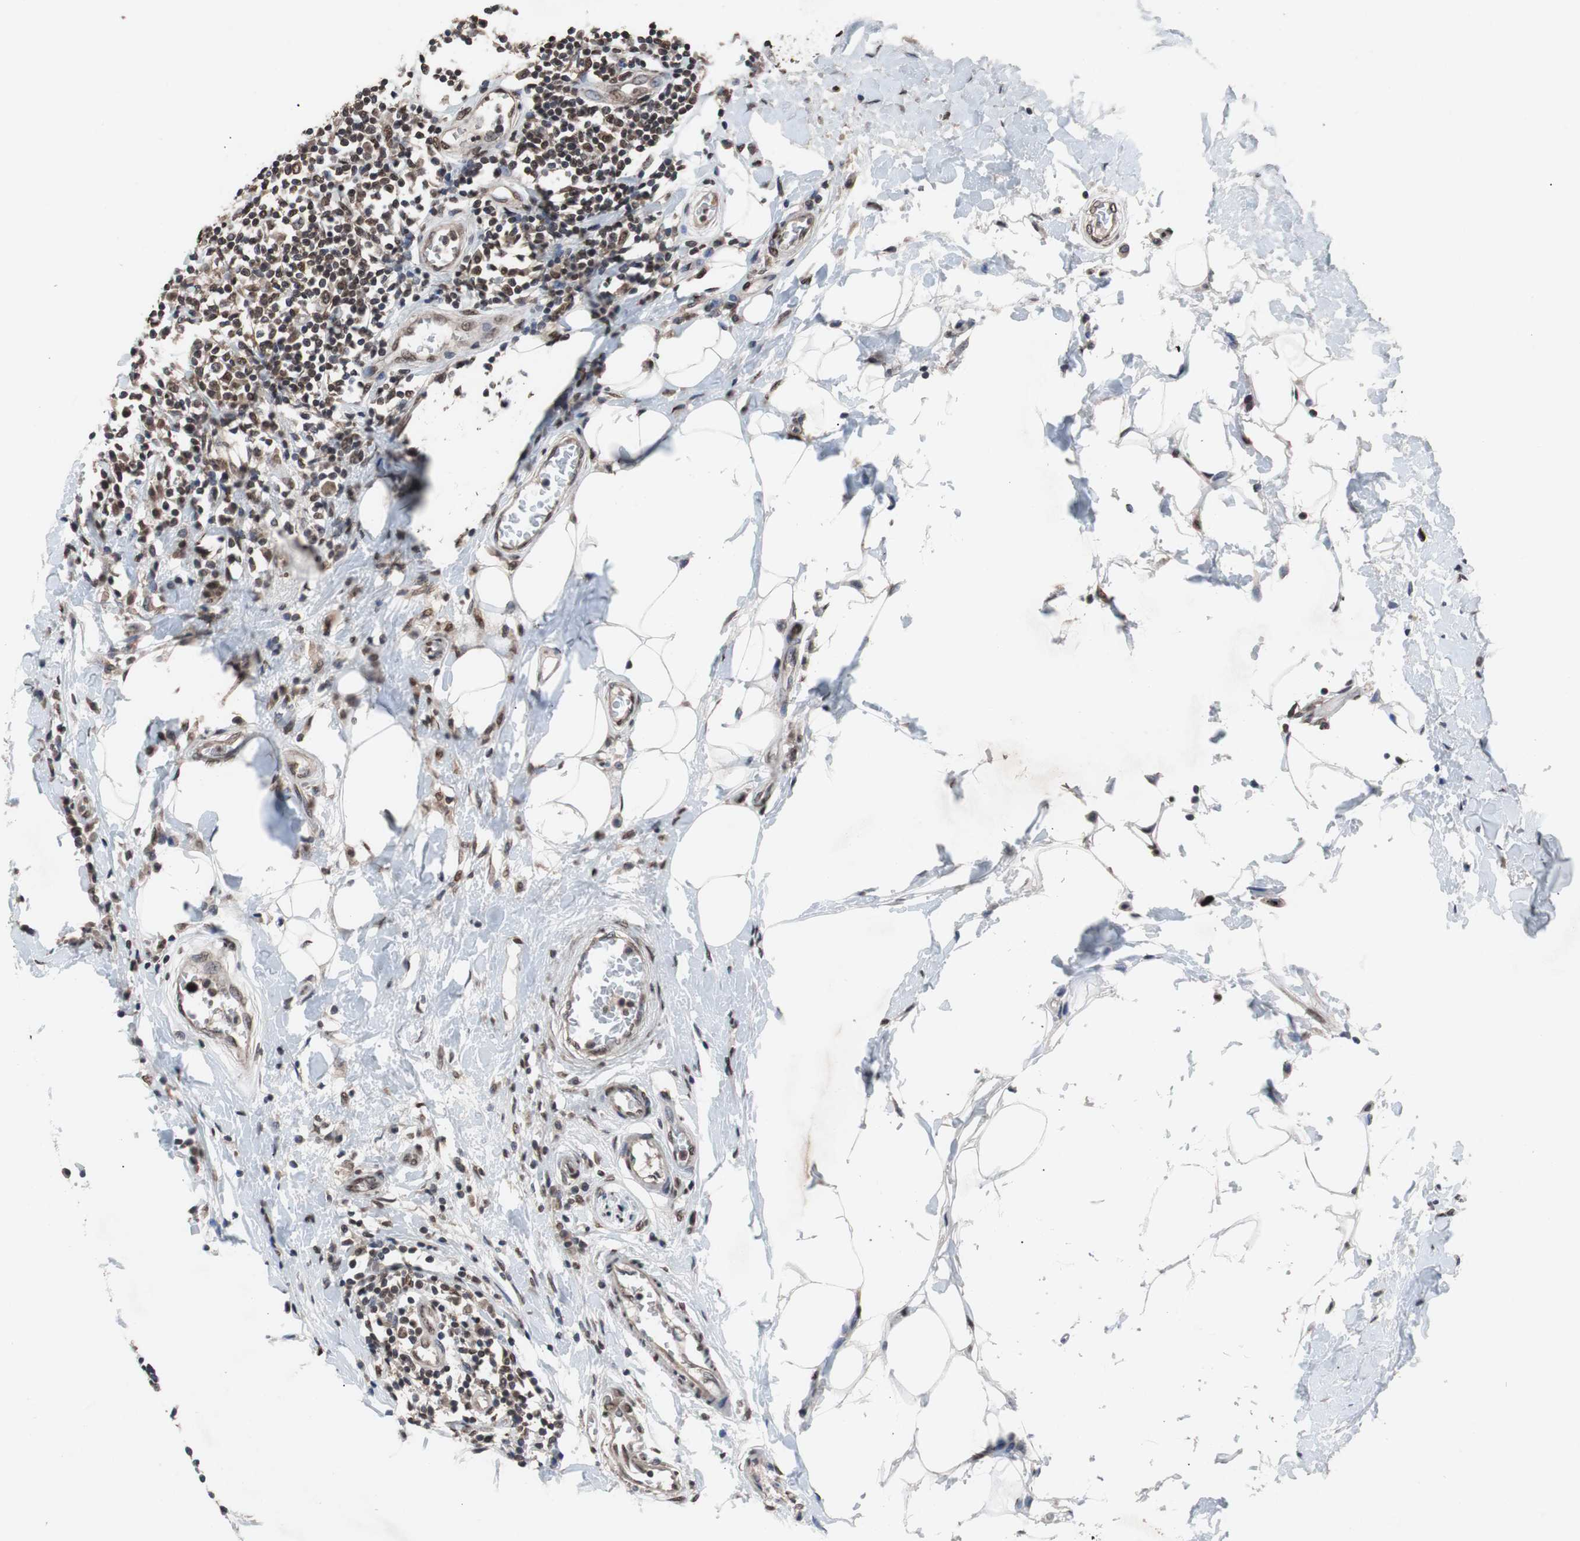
{"staining": {"intensity": "moderate", "quantity": ">75%", "location": "cytoplasmic/membranous,nuclear"}, "tissue": "breast cancer", "cell_type": "Tumor cells", "image_type": "cancer", "snomed": [{"axis": "morphology", "description": "Duct carcinoma"}, {"axis": "topography", "description": "Breast"}], "caption": "This is an image of immunohistochemistry staining of intraductal carcinoma (breast), which shows moderate staining in the cytoplasmic/membranous and nuclear of tumor cells.", "gene": "MED27", "patient": {"sex": "female", "age": 27}}